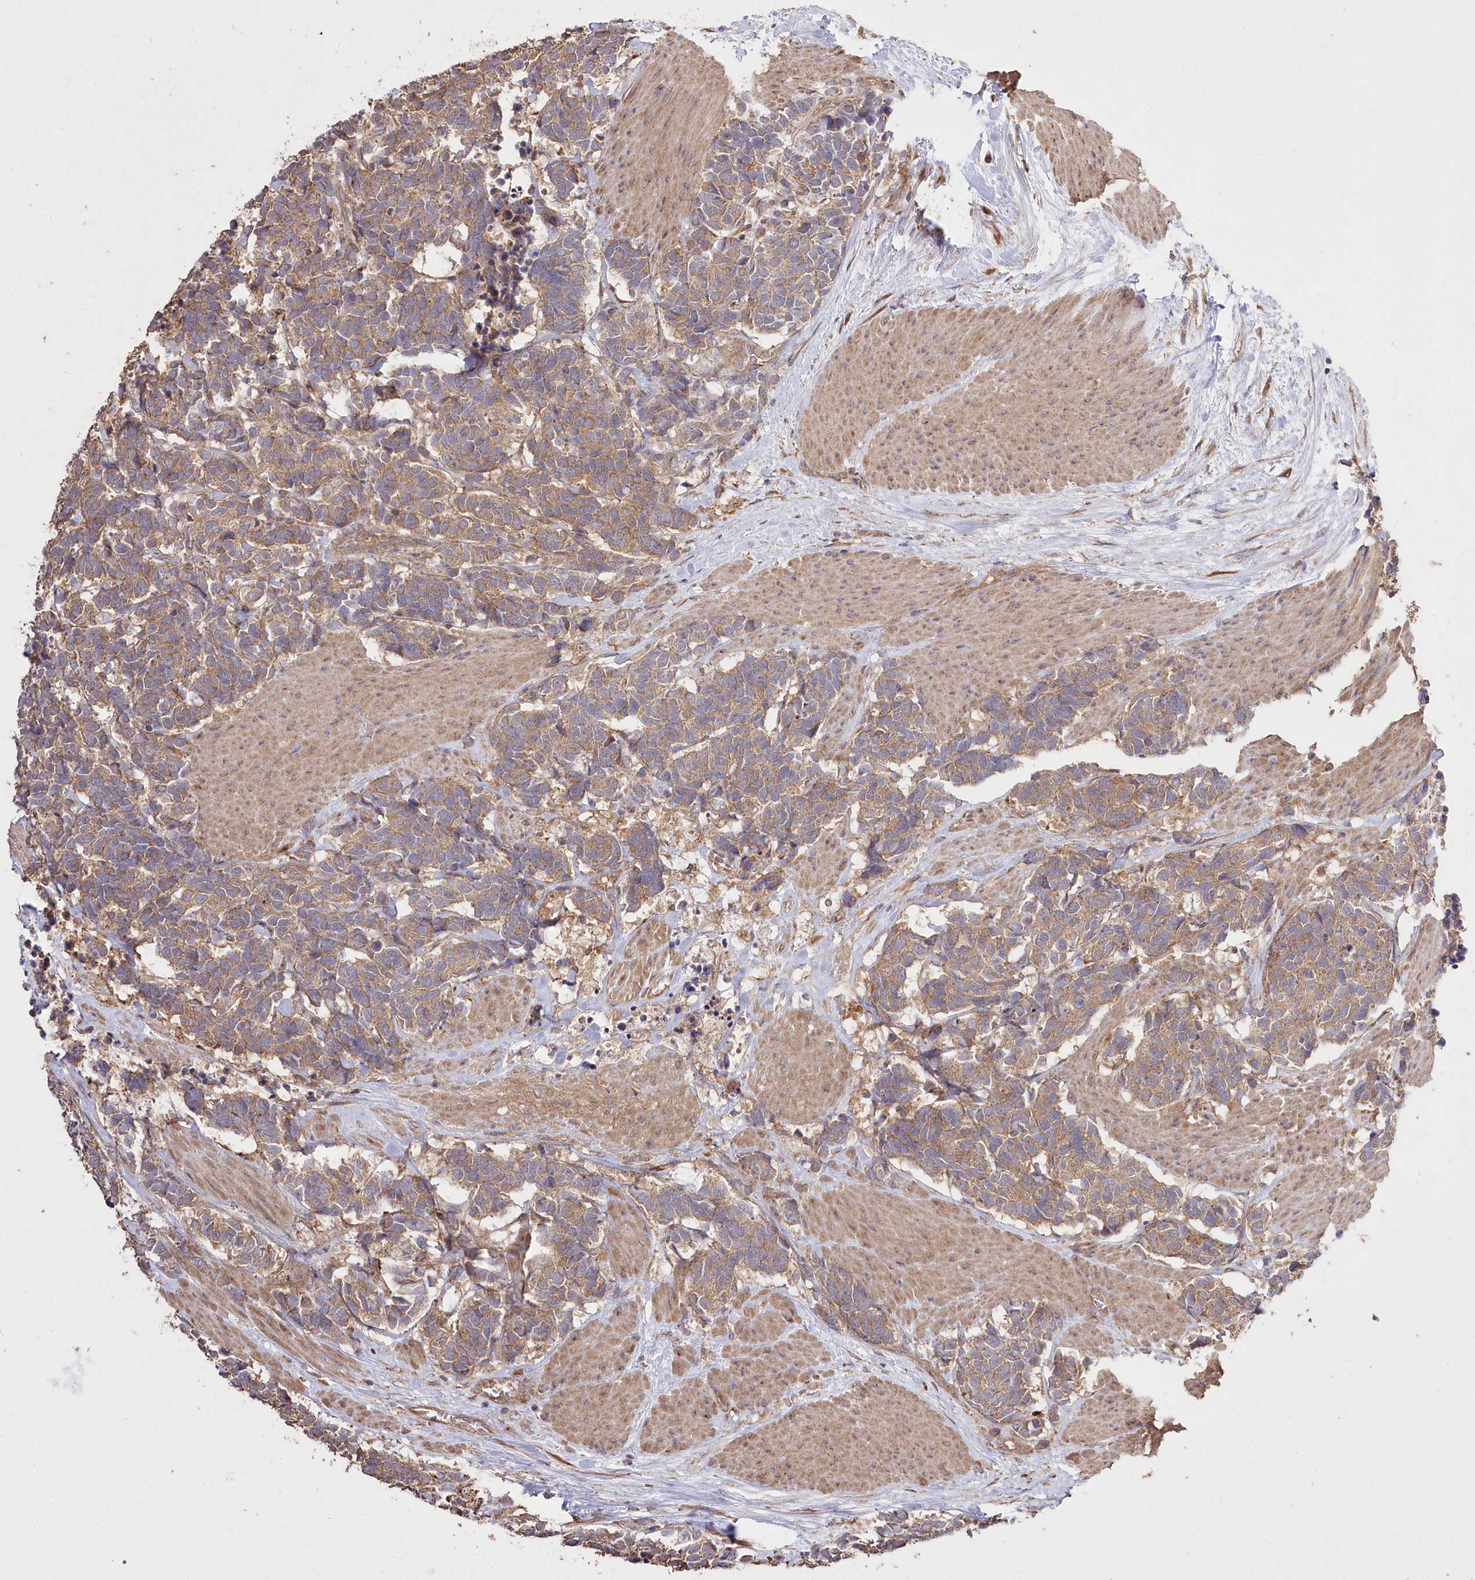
{"staining": {"intensity": "moderate", "quantity": ">75%", "location": "cytoplasmic/membranous"}, "tissue": "carcinoid", "cell_type": "Tumor cells", "image_type": "cancer", "snomed": [{"axis": "morphology", "description": "Carcinoma, NOS"}, {"axis": "morphology", "description": "Carcinoid, malignant, NOS"}, {"axis": "topography", "description": "Urinary bladder"}], "caption": "A high-resolution photomicrograph shows immunohistochemistry staining of carcinoma, which exhibits moderate cytoplasmic/membranous expression in approximately >75% of tumor cells. Using DAB (brown) and hematoxylin (blue) stains, captured at high magnification using brightfield microscopy.", "gene": "PRSS53", "patient": {"sex": "male", "age": 57}}